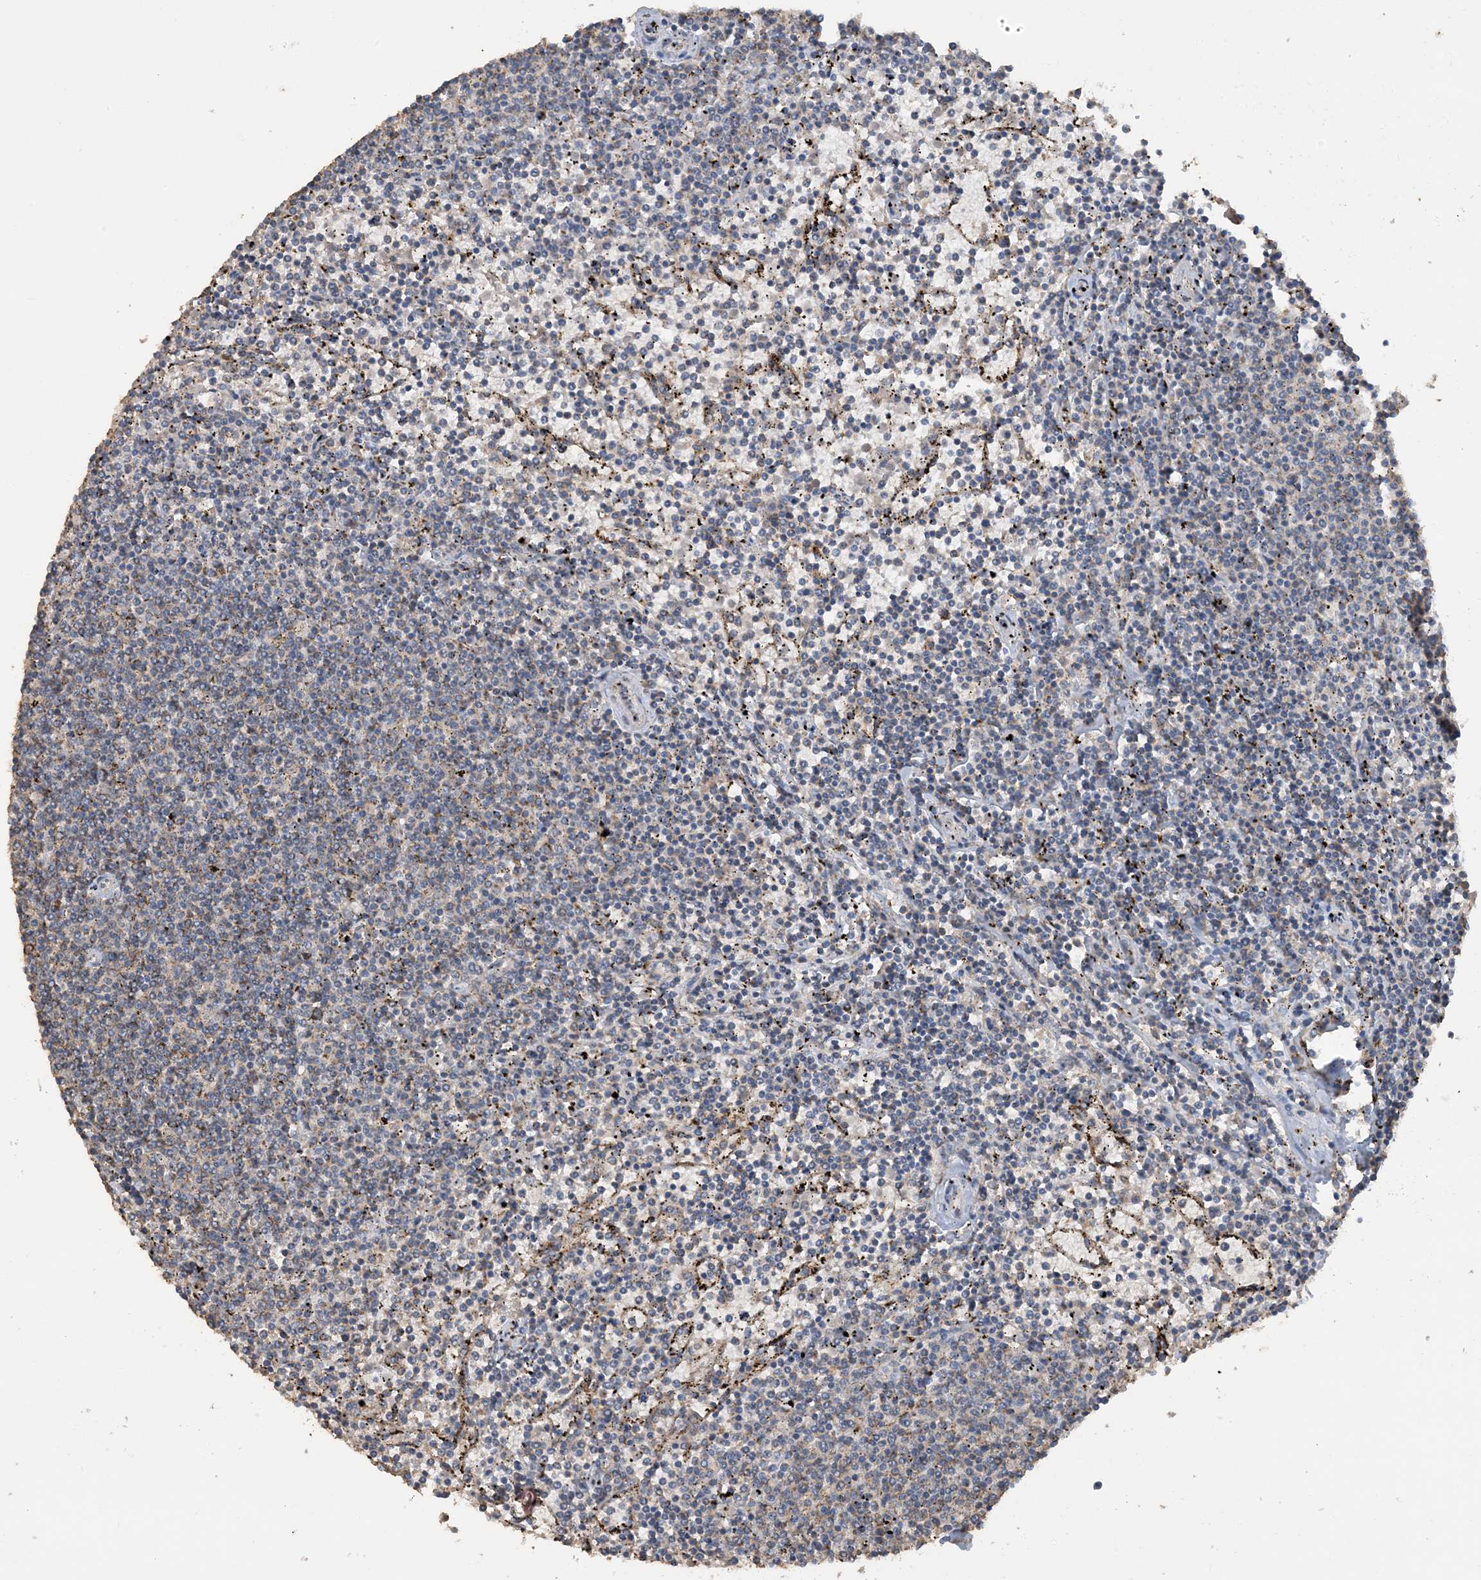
{"staining": {"intensity": "negative", "quantity": "none", "location": "none"}, "tissue": "lymphoma", "cell_type": "Tumor cells", "image_type": "cancer", "snomed": [{"axis": "morphology", "description": "Malignant lymphoma, non-Hodgkin's type, Low grade"}, {"axis": "topography", "description": "Spleen"}], "caption": "Immunohistochemistry (IHC) micrograph of low-grade malignant lymphoma, non-Hodgkin's type stained for a protein (brown), which exhibits no expression in tumor cells.", "gene": "SFMBT2", "patient": {"sex": "female", "age": 50}}